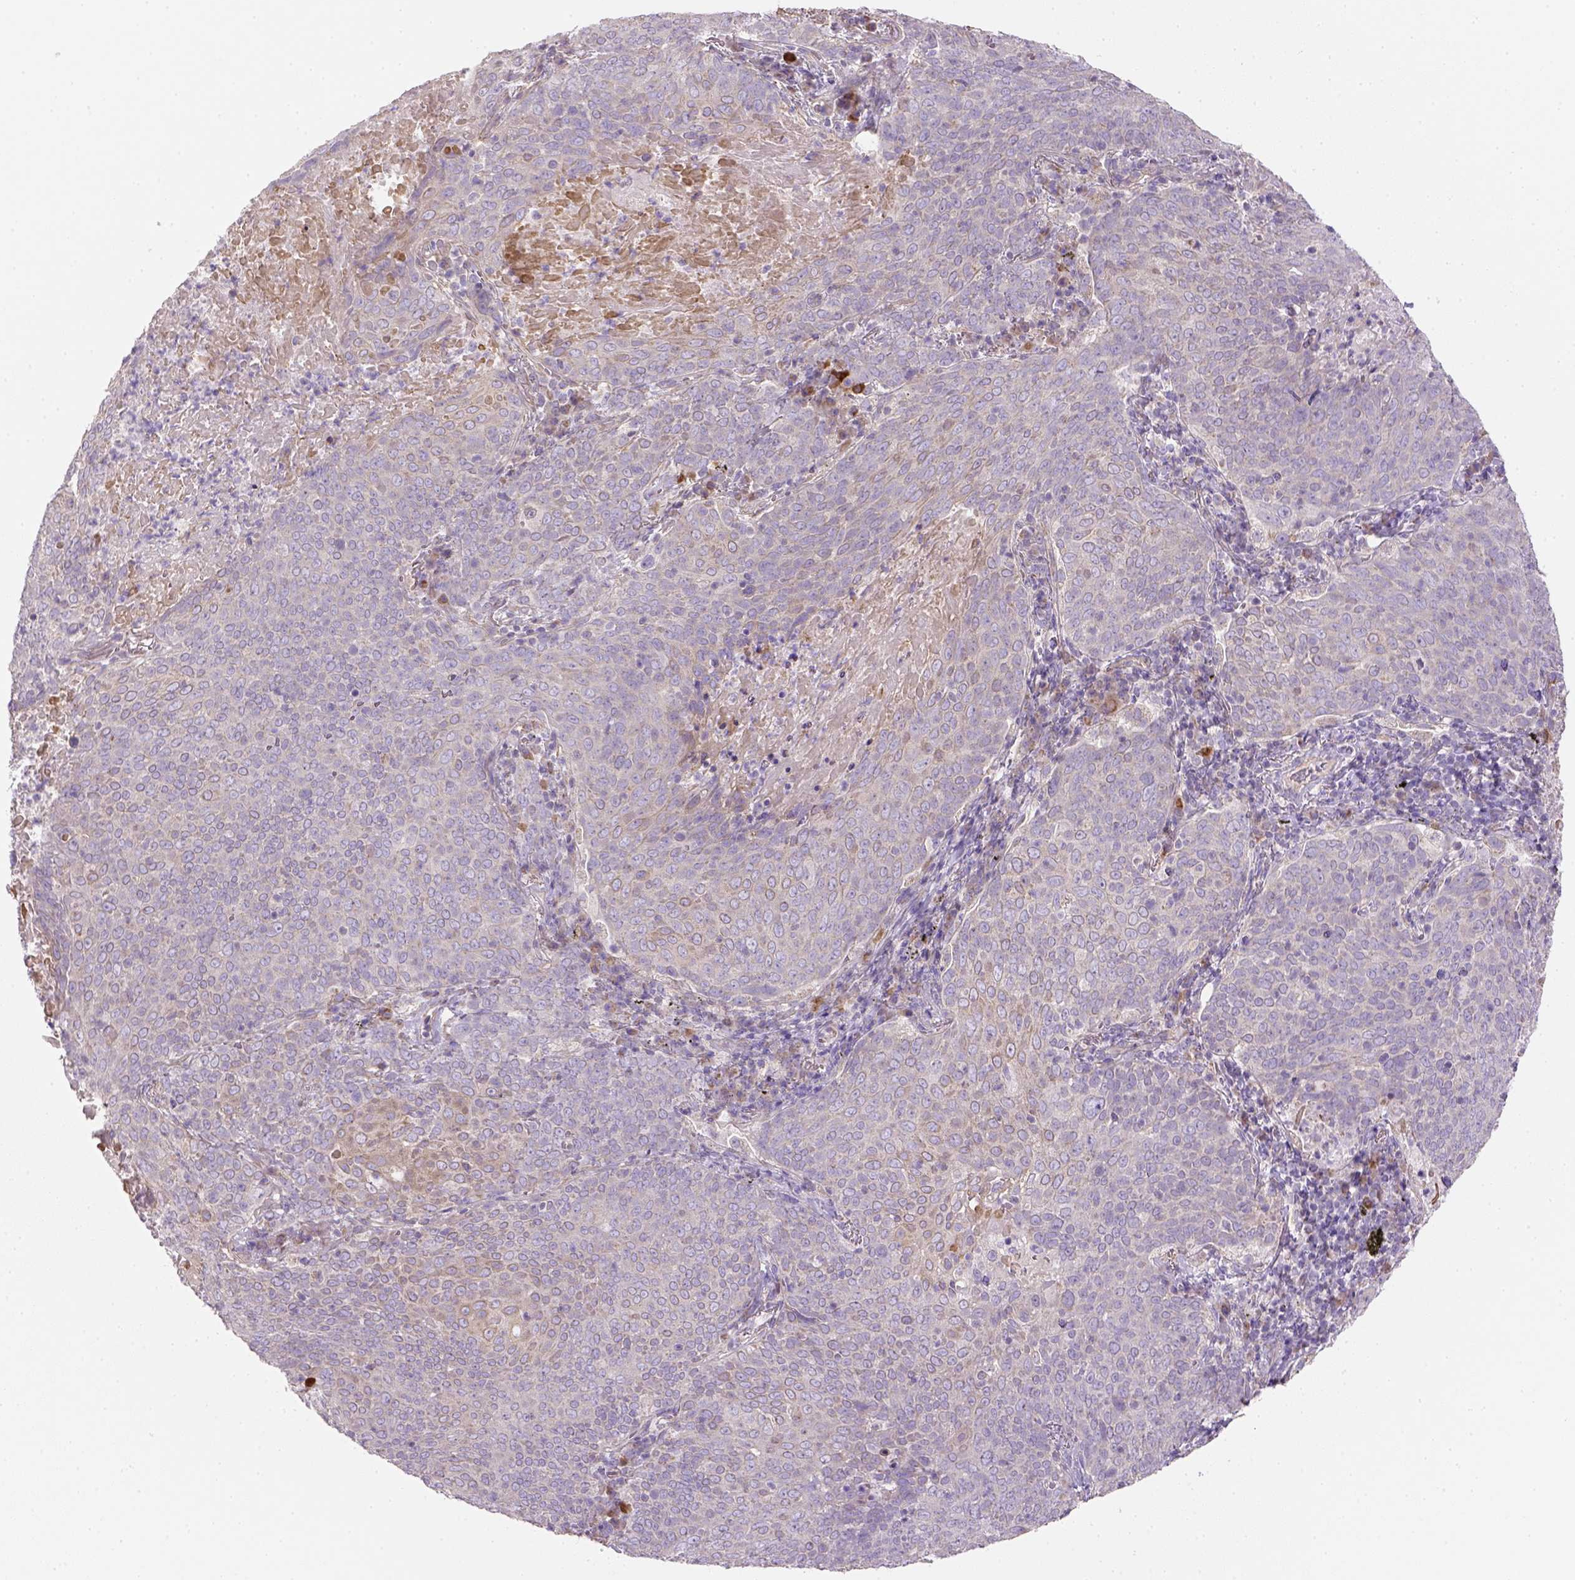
{"staining": {"intensity": "negative", "quantity": "none", "location": "none"}, "tissue": "lung cancer", "cell_type": "Tumor cells", "image_type": "cancer", "snomed": [{"axis": "morphology", "description": "Squamous cell carcinoma, NOS"}, {"axis": "topography", "description": "Lung"}], "caption": "Tumor cells show no significant expression in lung cancer.", "gene": "HTRA1", "patient": {"sex": "male", "age": 82}}